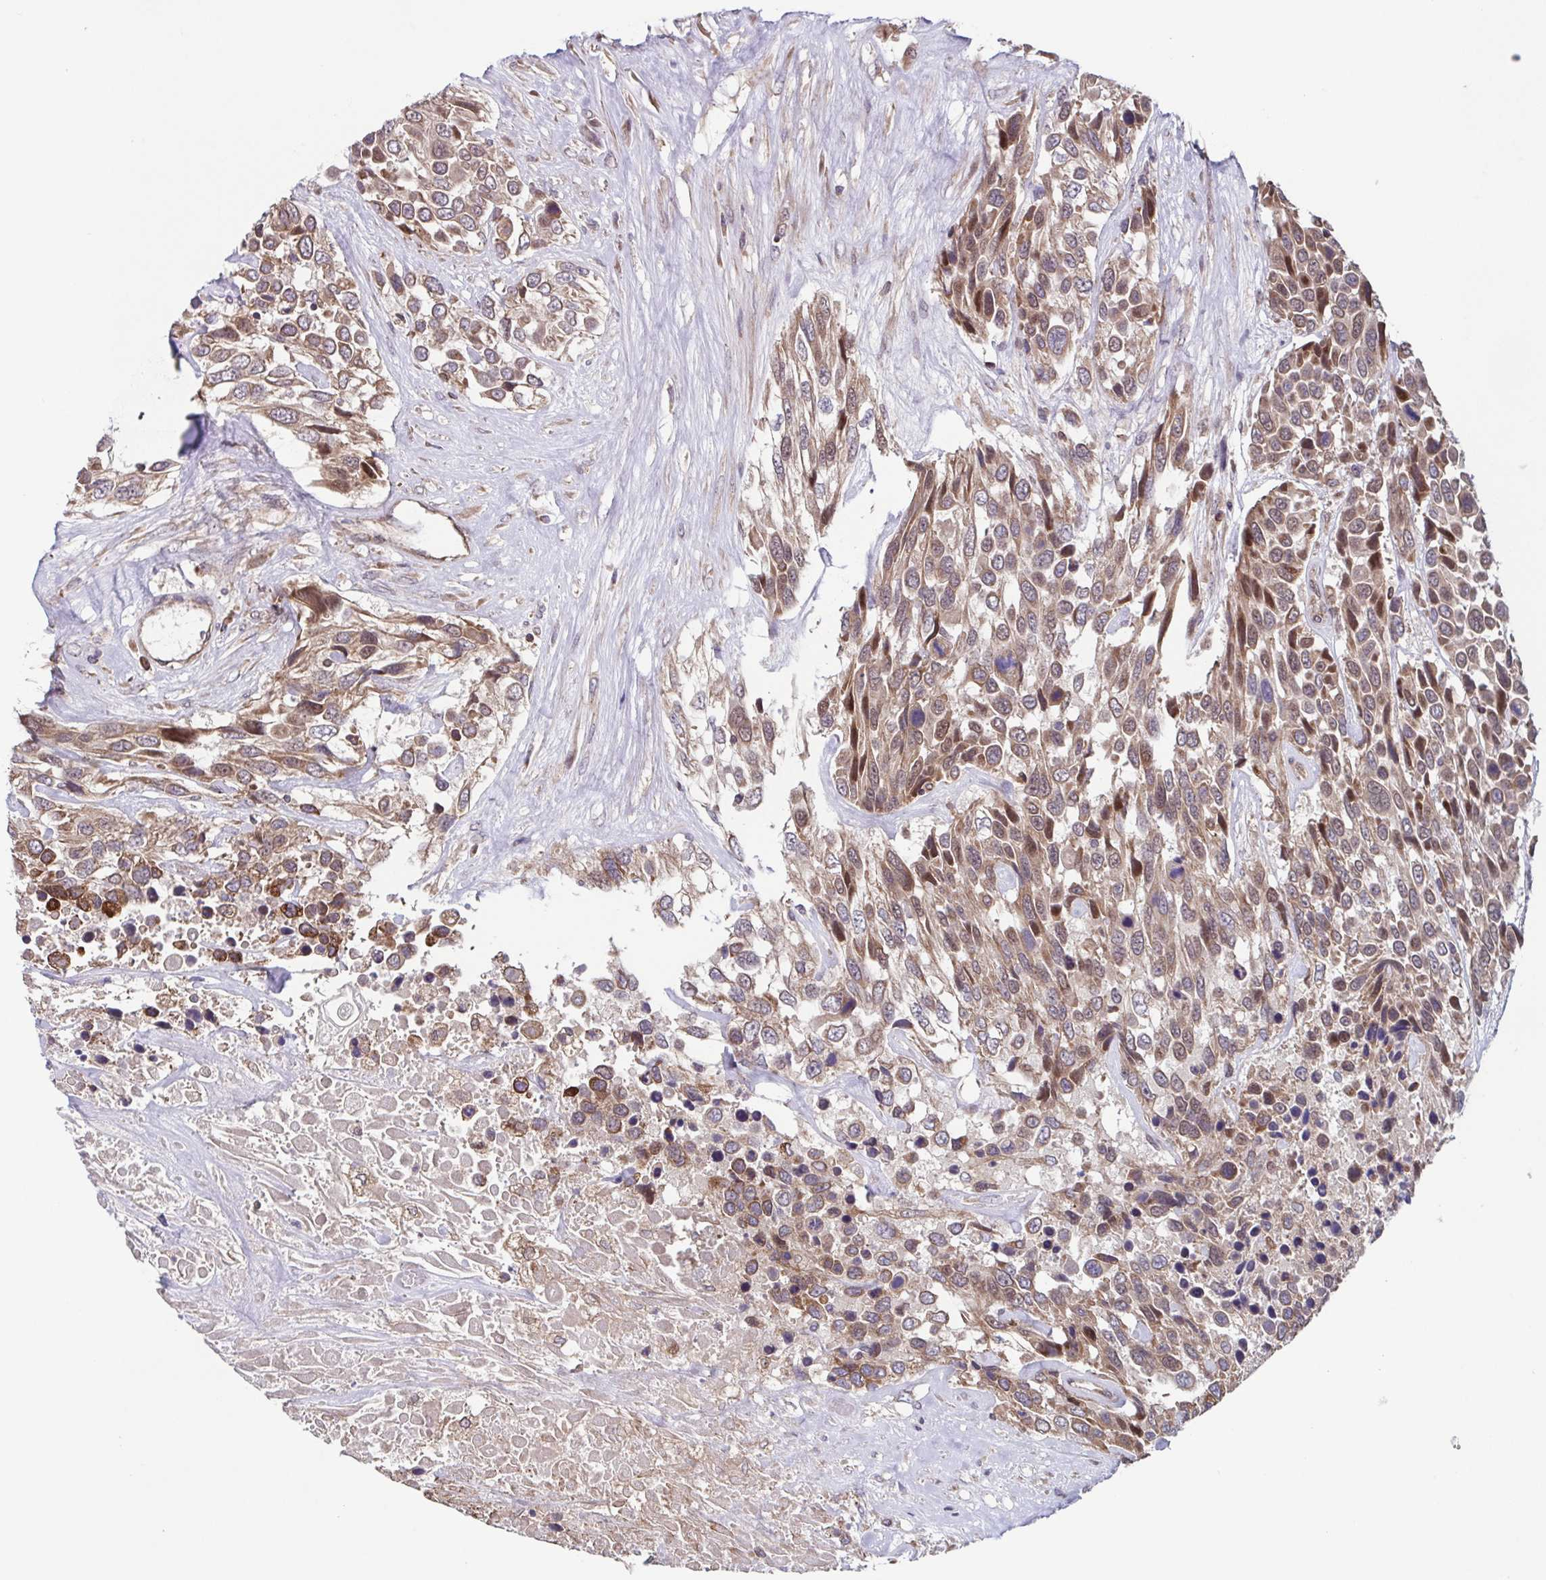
{"staining": {"intensity": "moderate", "quantity": ">75%", "location": "cytoplasmic/membranous"}, "tissue": "urothelial cancer", "cell_type": "Tumor cells", "image_type": "cancer", "snomed": [{"axis": "morphology", "description": "Urothelial carcinoma, High grade"}, {"axis": "topography", "description": "Urinary bladder"}], "caption": "Immunohistochemical staining of human urothelial cancer reveals medium levels of moderate cytoplasmic/membranous protein expression in approximately >75% of tumor cells.", "gene": "TTC19", "patient": {"sex": "female", "age": 70}}